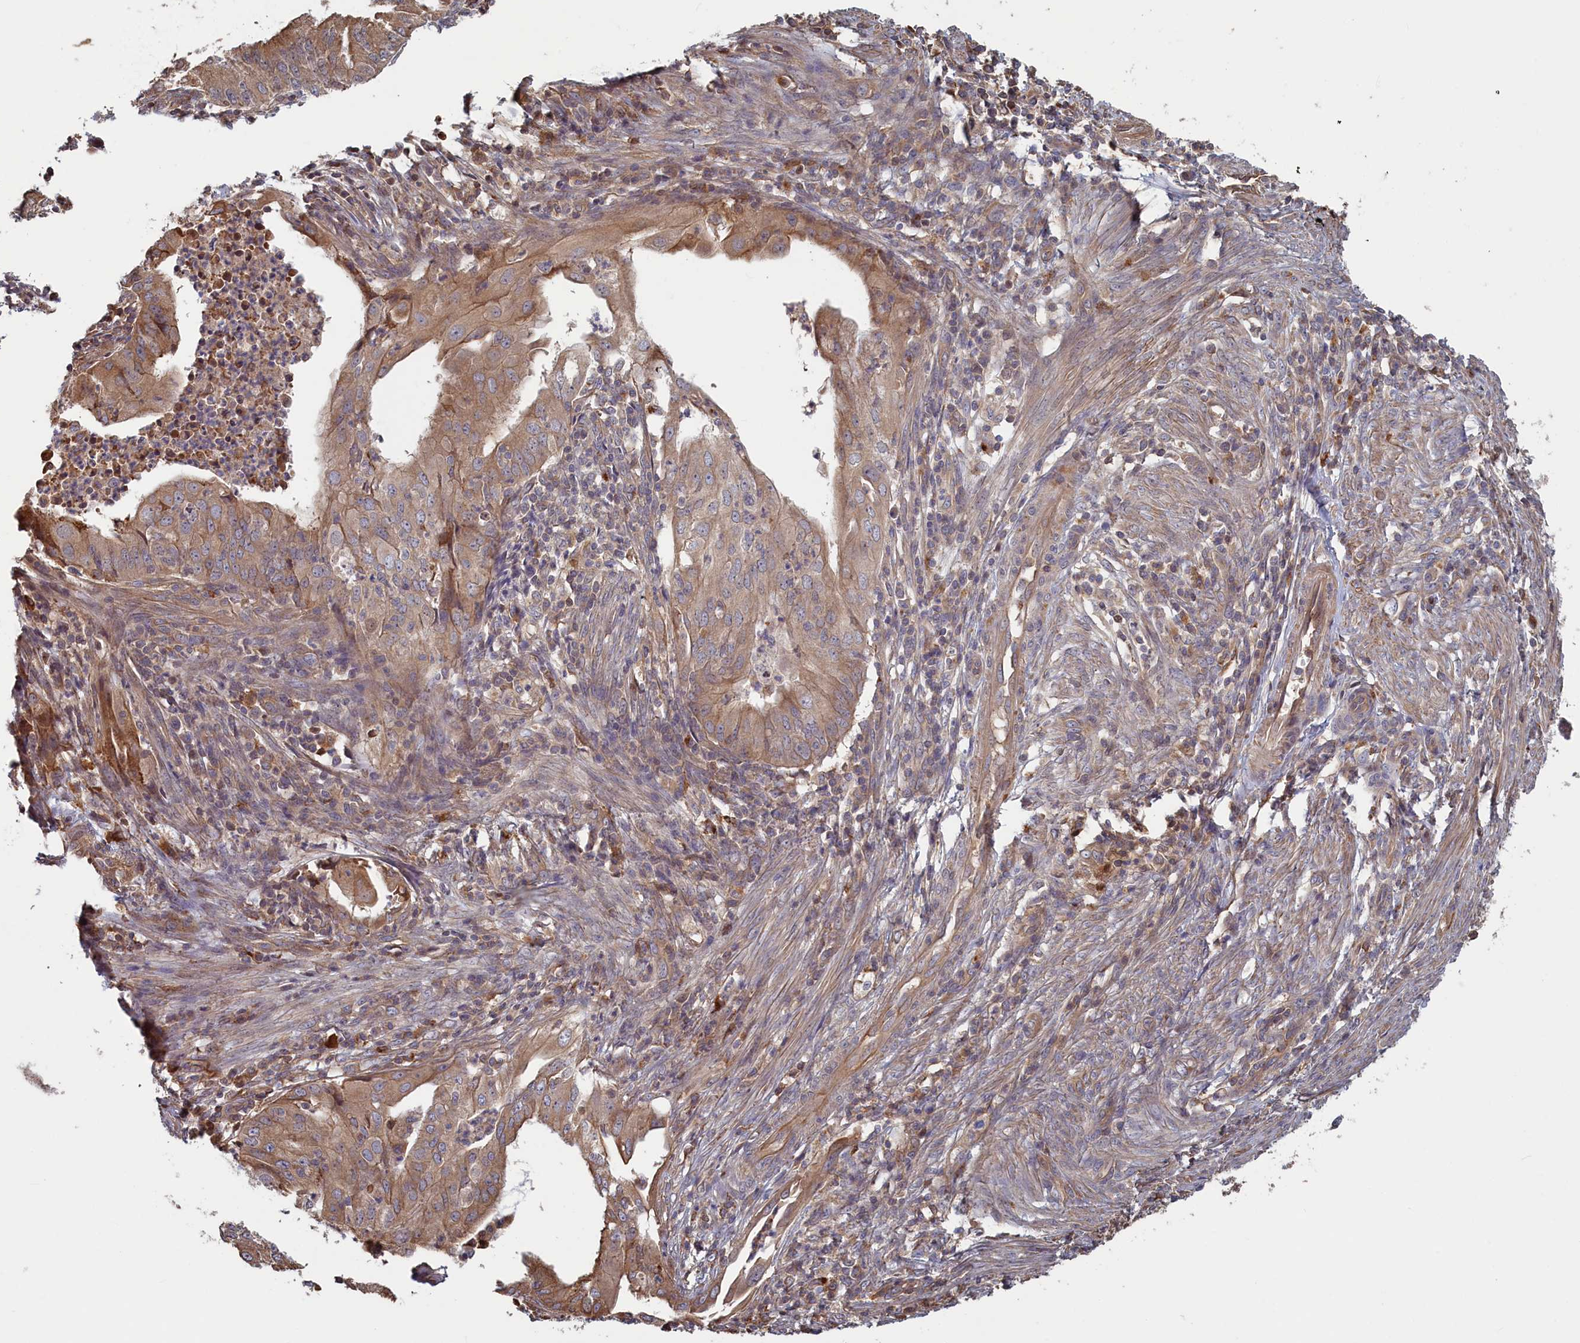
{"staining": {"intensity": "moderate", "quantity": "25%-75%", "location": "cytoplasmic/membranous"}, "tissue": "endometrial cancer", "cell_type": "Tumor cells", "image_type": "cancer", "snomed": [{"axis": "morphology", "description": "Adenocarcinoma, NOS"}, {"axis": "topography", "description": "Endometrium"}], "caption": "Endometrial cancer (adenocarcinoma) stained with a brown dye displays moderate cytoplasmic/membranous positive expression in about 25%-75% of tumor cells.", "gene": "RILPL1", "patient": {"sex": "female", "age": 50}}